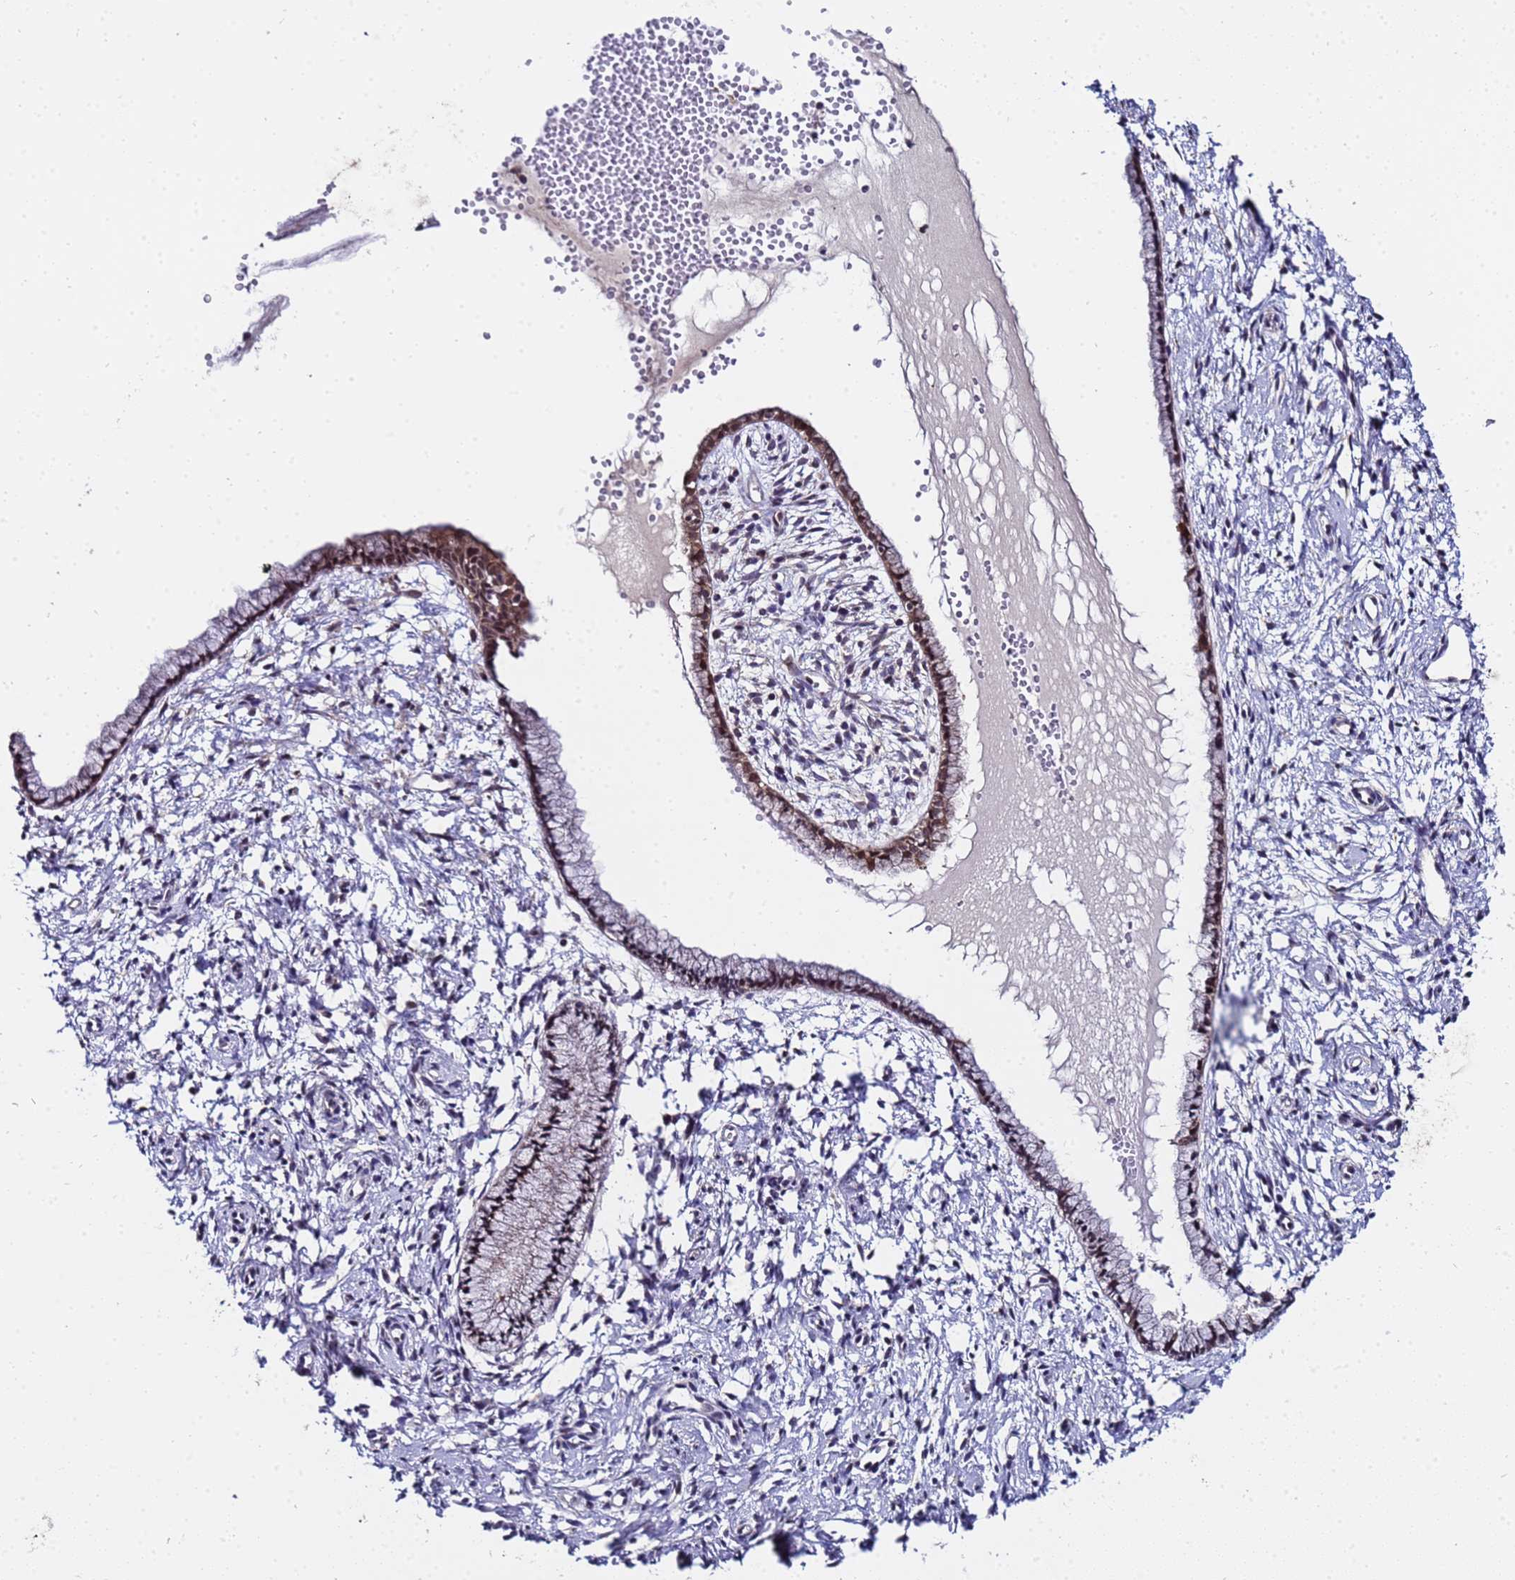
{"staining": {"intensity": "moderate", "quantity": "25%-75%", "location": "cytoplasmic/membranous,nuclear"}, "tissue": "cervix", "cell_type": "Glandular cells", "image_type": "normal", "snomed": [{"axis": "morphology", "description": "Normal tissue, NOS"}, {"axis": "topography", "description": "Cervix"}], "caption": "Moderate cytoplasmic/membranous,nuclear staining is appreciated in approximately 25%-75% of glandular cells in unremarkable cervix.", "gene": "ANAPC13", "patient": {"sex": "female", "age": 57}}